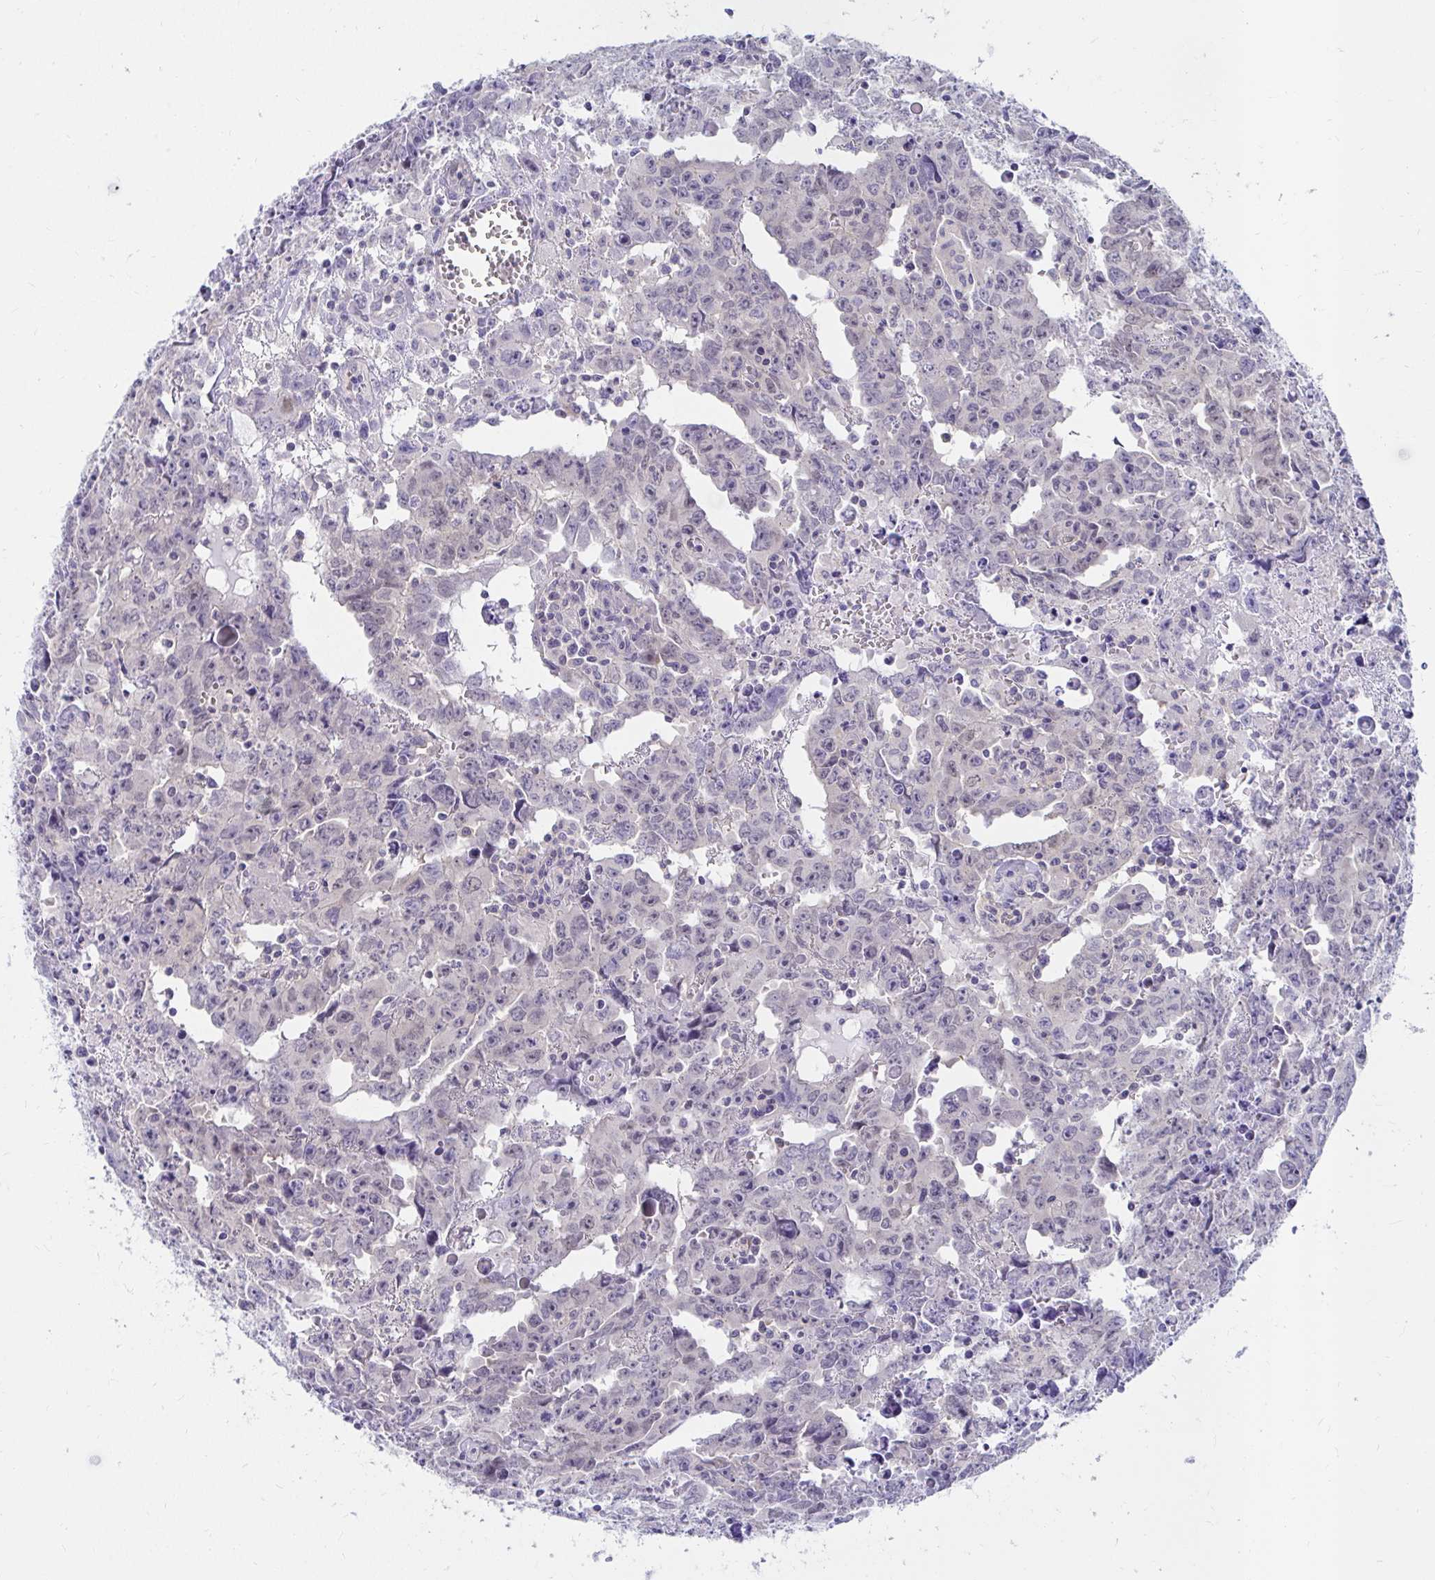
{"staining": {"intensity": "negative", "quantity": "none", "location": "none"}, "tissue": "testis cancer", "cell_type": "Tumor cells", "image_type": "cancer", "snomed": [{"axis": "morphology", "description": "Carcinoma, Embryonal, NOS"}, {"axis": "topography", "description": "Testis"}], "caption": "This image is of testis cancer (embryonal carcinoma) stained with immunohistochemistry (IHC) to label a protein in brown with the nuclei are counter-stained blue. There is no staining in tumor cells. The staining was performed using DAB to visualize the protein expression in brown, while the nuclei were stained in blue with hematoxylin (Magnification: 20x).", "gene": "C19orf81", "patient": {"sex": "male", "age": 22}}